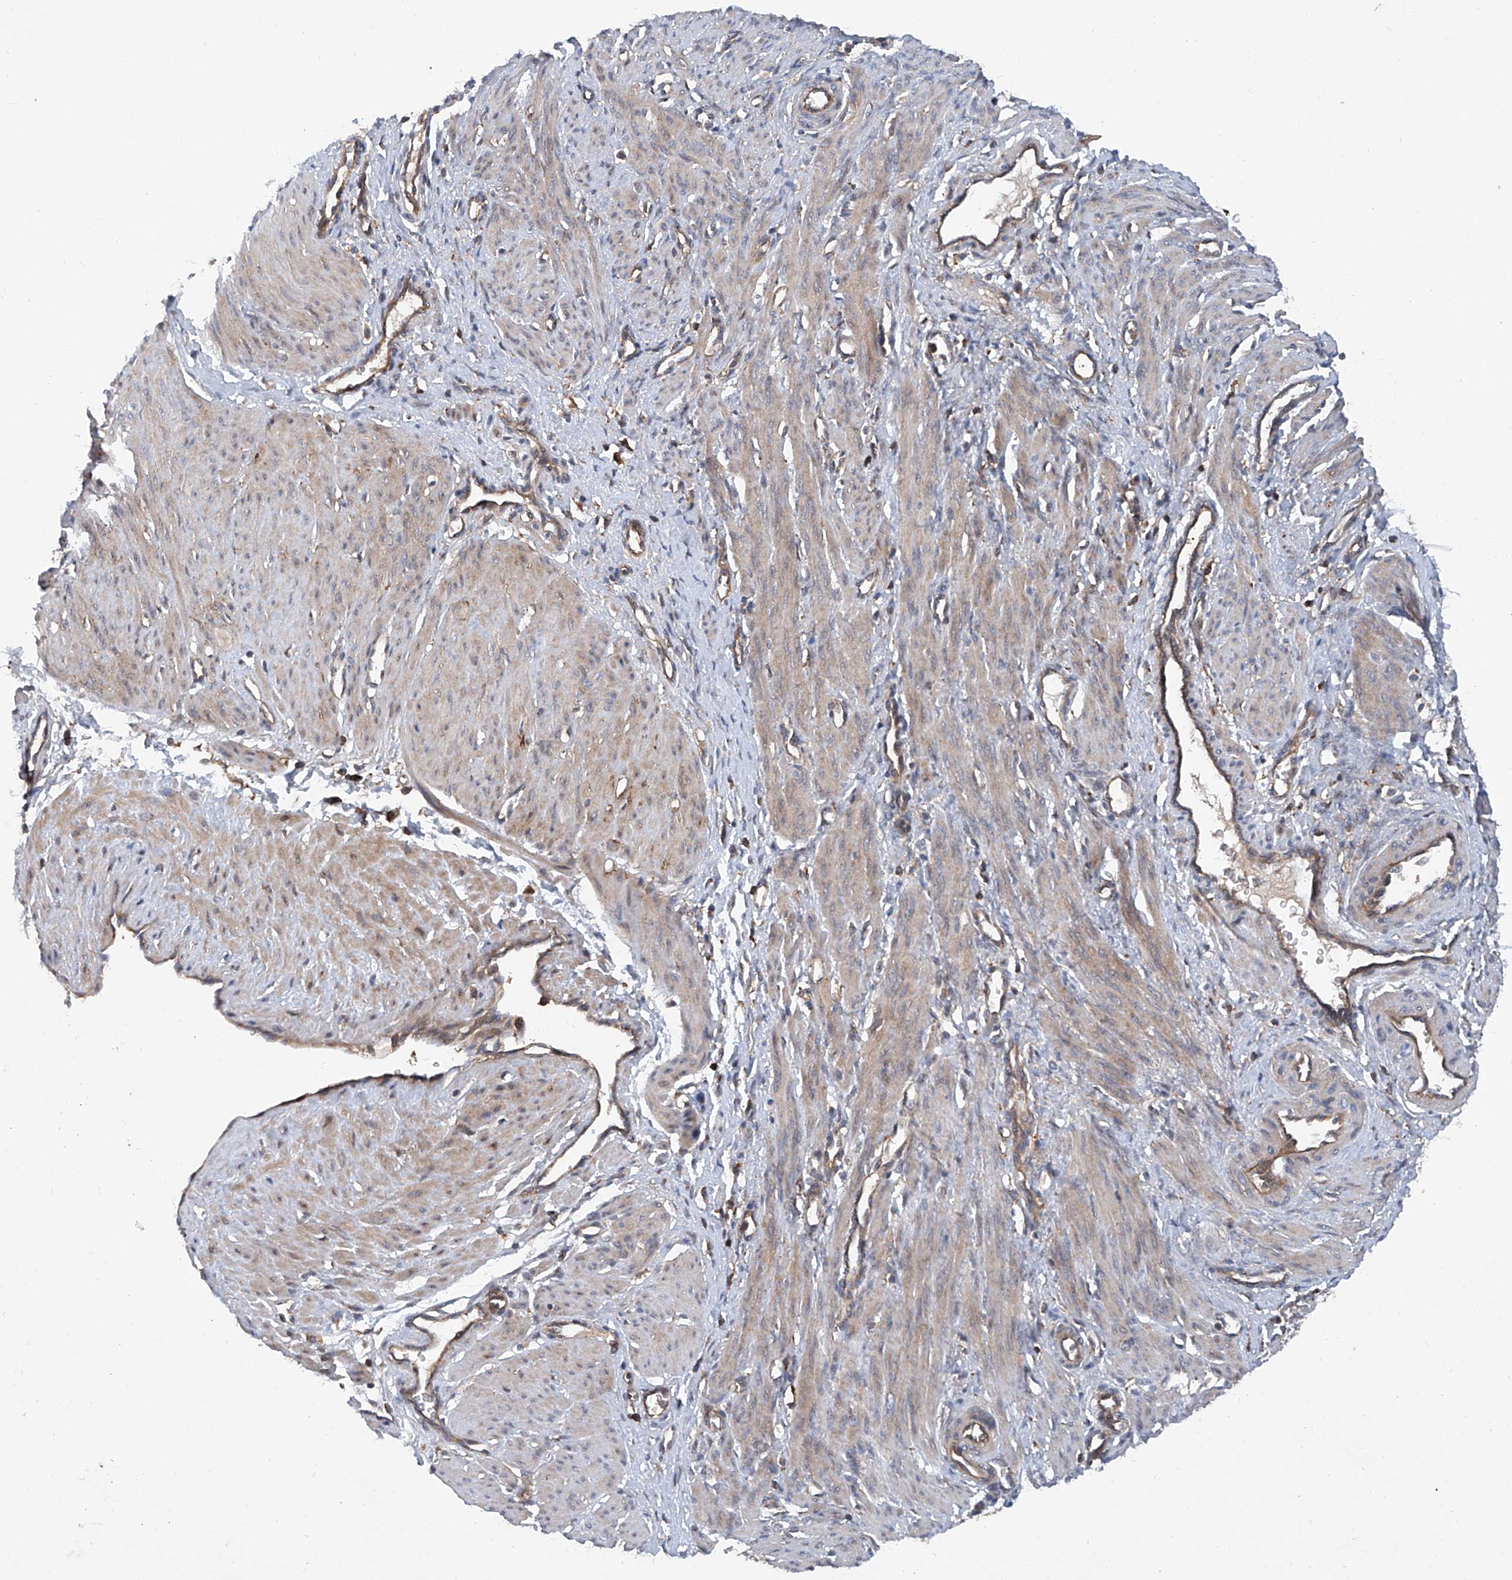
{"staining": {"intensity": "weak", "quantity": "25%-75%", "location": "cytoplasmic/membranous"}, "tissue": "smooth muscle", "cell_type": "Smooth muscle cells", "image_type": "normal", "snomed": [{"axis": "morphology", "description": "Normal tissue, NOS"}, {"axis": "topography", "description": "Endometrium"}], "caption": "The histopathology image shows staining of unremarkable smooth muscle, revealing weak cytoplasmic/membranous protein staining (brown color) within smooth muscle cells.", "gene": "SMAP1", "patient": {"sex": "female", "age": 33}}